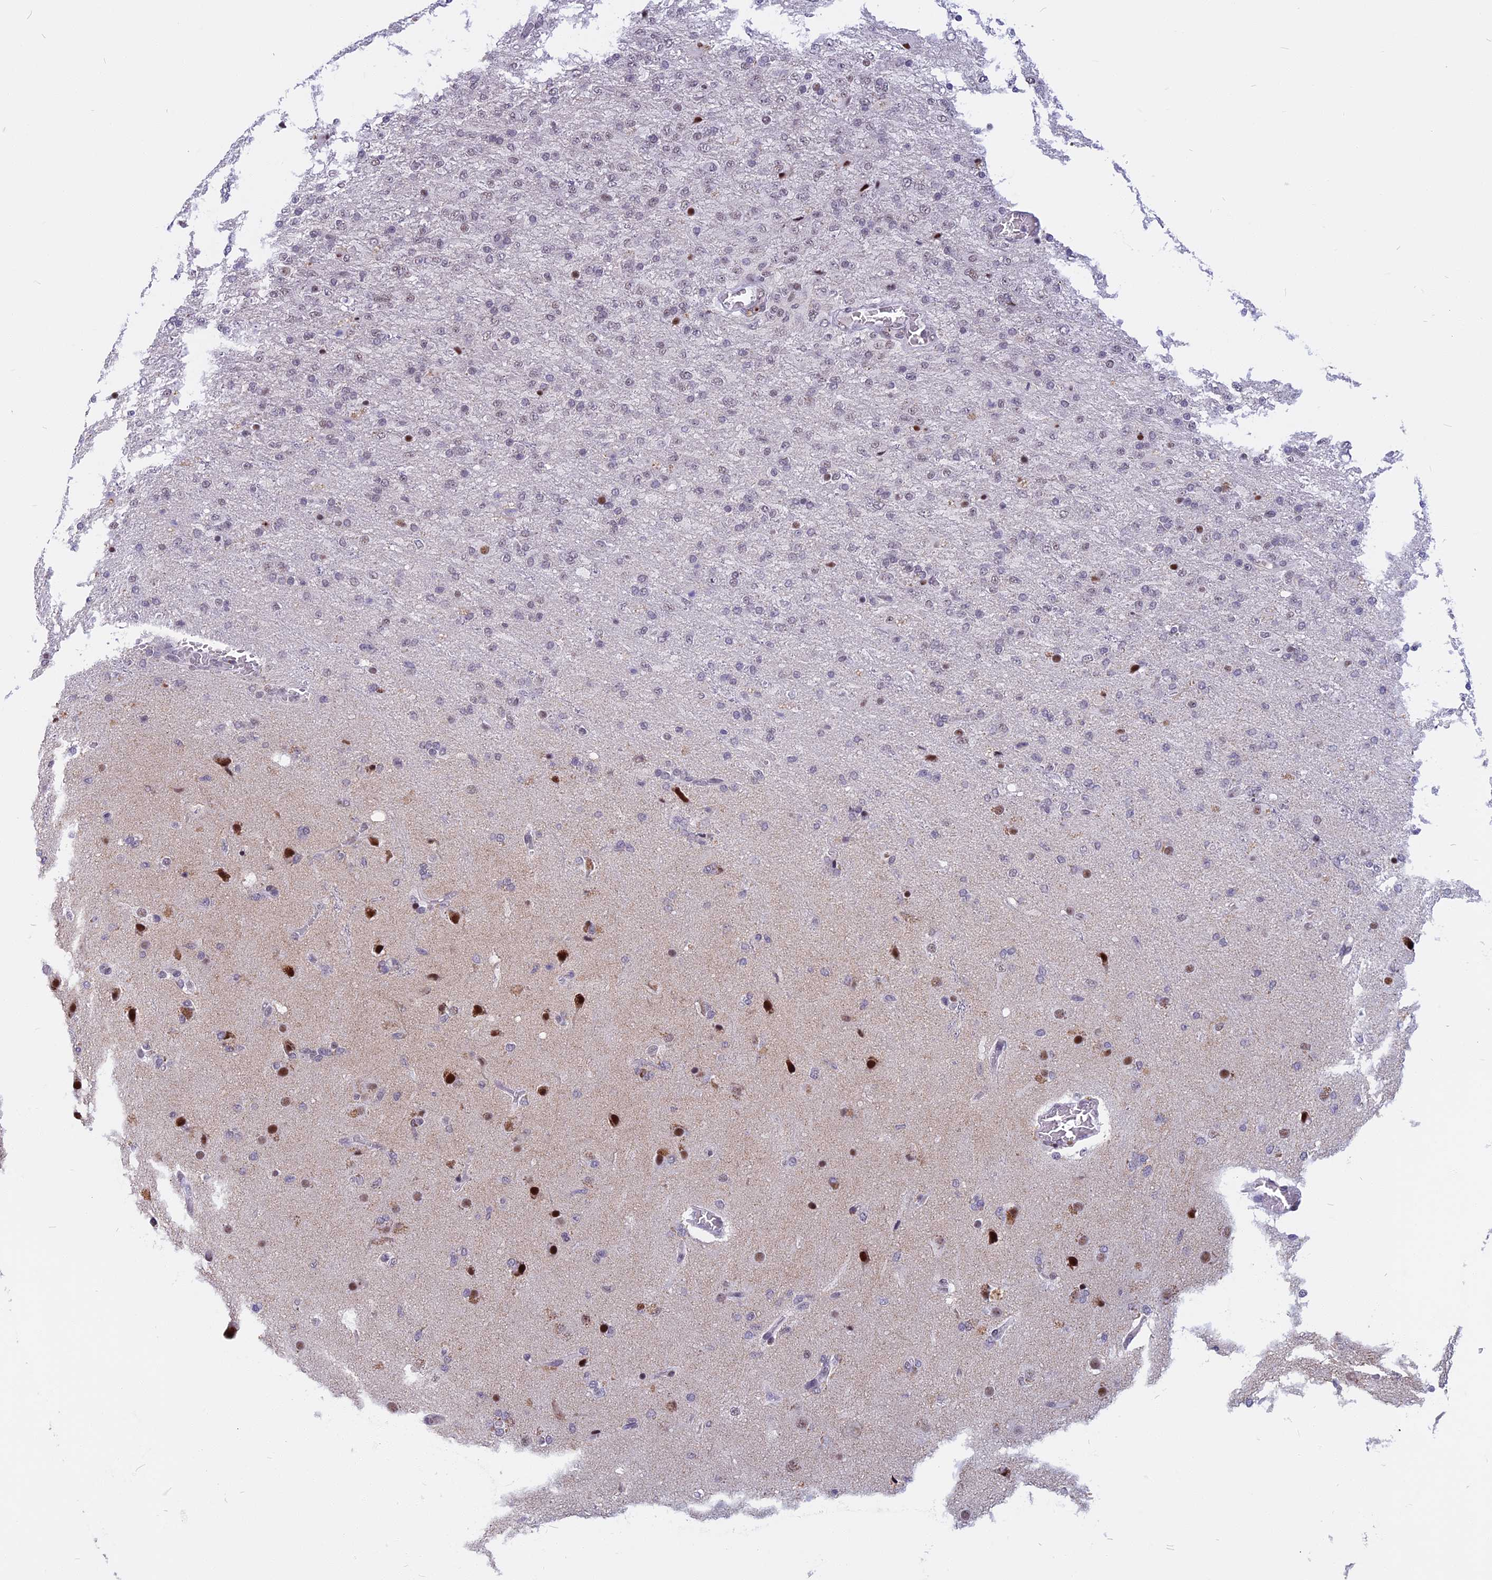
{"staining": {"intensity": "weak", "quantity": "25%-75%", "location": "nuclear"}, "tissue": "glioma", "cell_type": "Tumor cells", "image_type": "cancer", "snomed": [{"axis": "morphology", "description": "Glioma, malignant, High grade"}, {"axis": "topography", "description": "Brain"}], "caption": "Immunohistochemical staining of malignant glioma (high-grade) exhibits weak nuclear protein staining in about 25%-75% of tumor cells. (Stains: DAB (3,3'-diaminobenzidine) in brown, nuclei in blue, Microscopy: brightfield microscopy at high magnification).", "gene": "CDC7", "patient": {"sex": "female", "age": 74}}